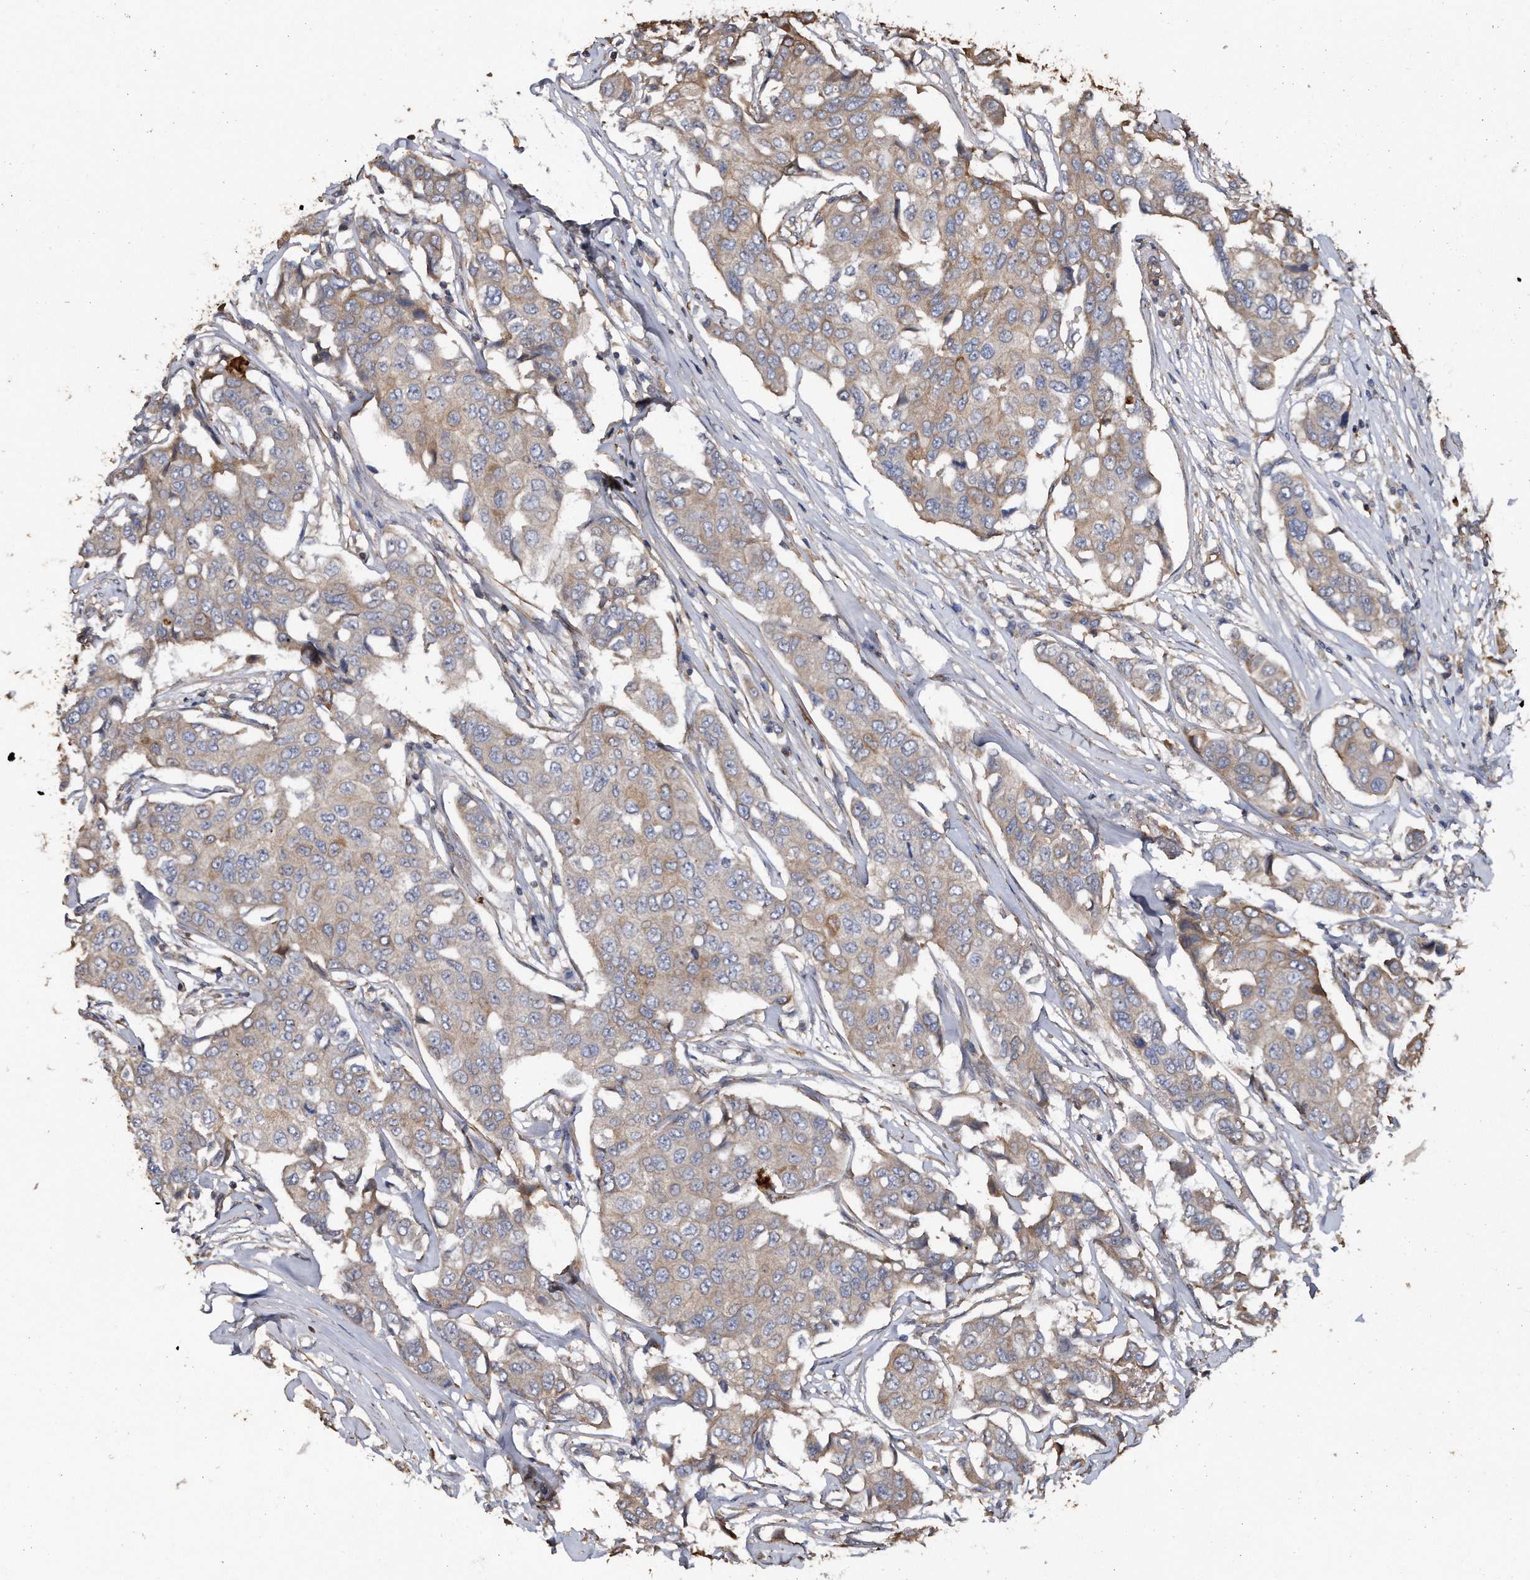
{"staining": {"intensity": "weak", "quantity": ">75%", "location": "cytoplasmic/membranous"}, "tissue": "breast cancer", "cell_type": "Tumor cells", "image_type": "cancer", "snomed": [{"axis": "morphology", "description": "Duct carcinoma"}, {"axis": "topography", "description": "Breast"}], "caption": "Tumor cells demonstrate weak cytoplasmic/membranous staining in approximately >75% of cells in intraductal carcinoma (breast).", "gene": "KCND3", "patient": {"sex": "female", "age": 80}}